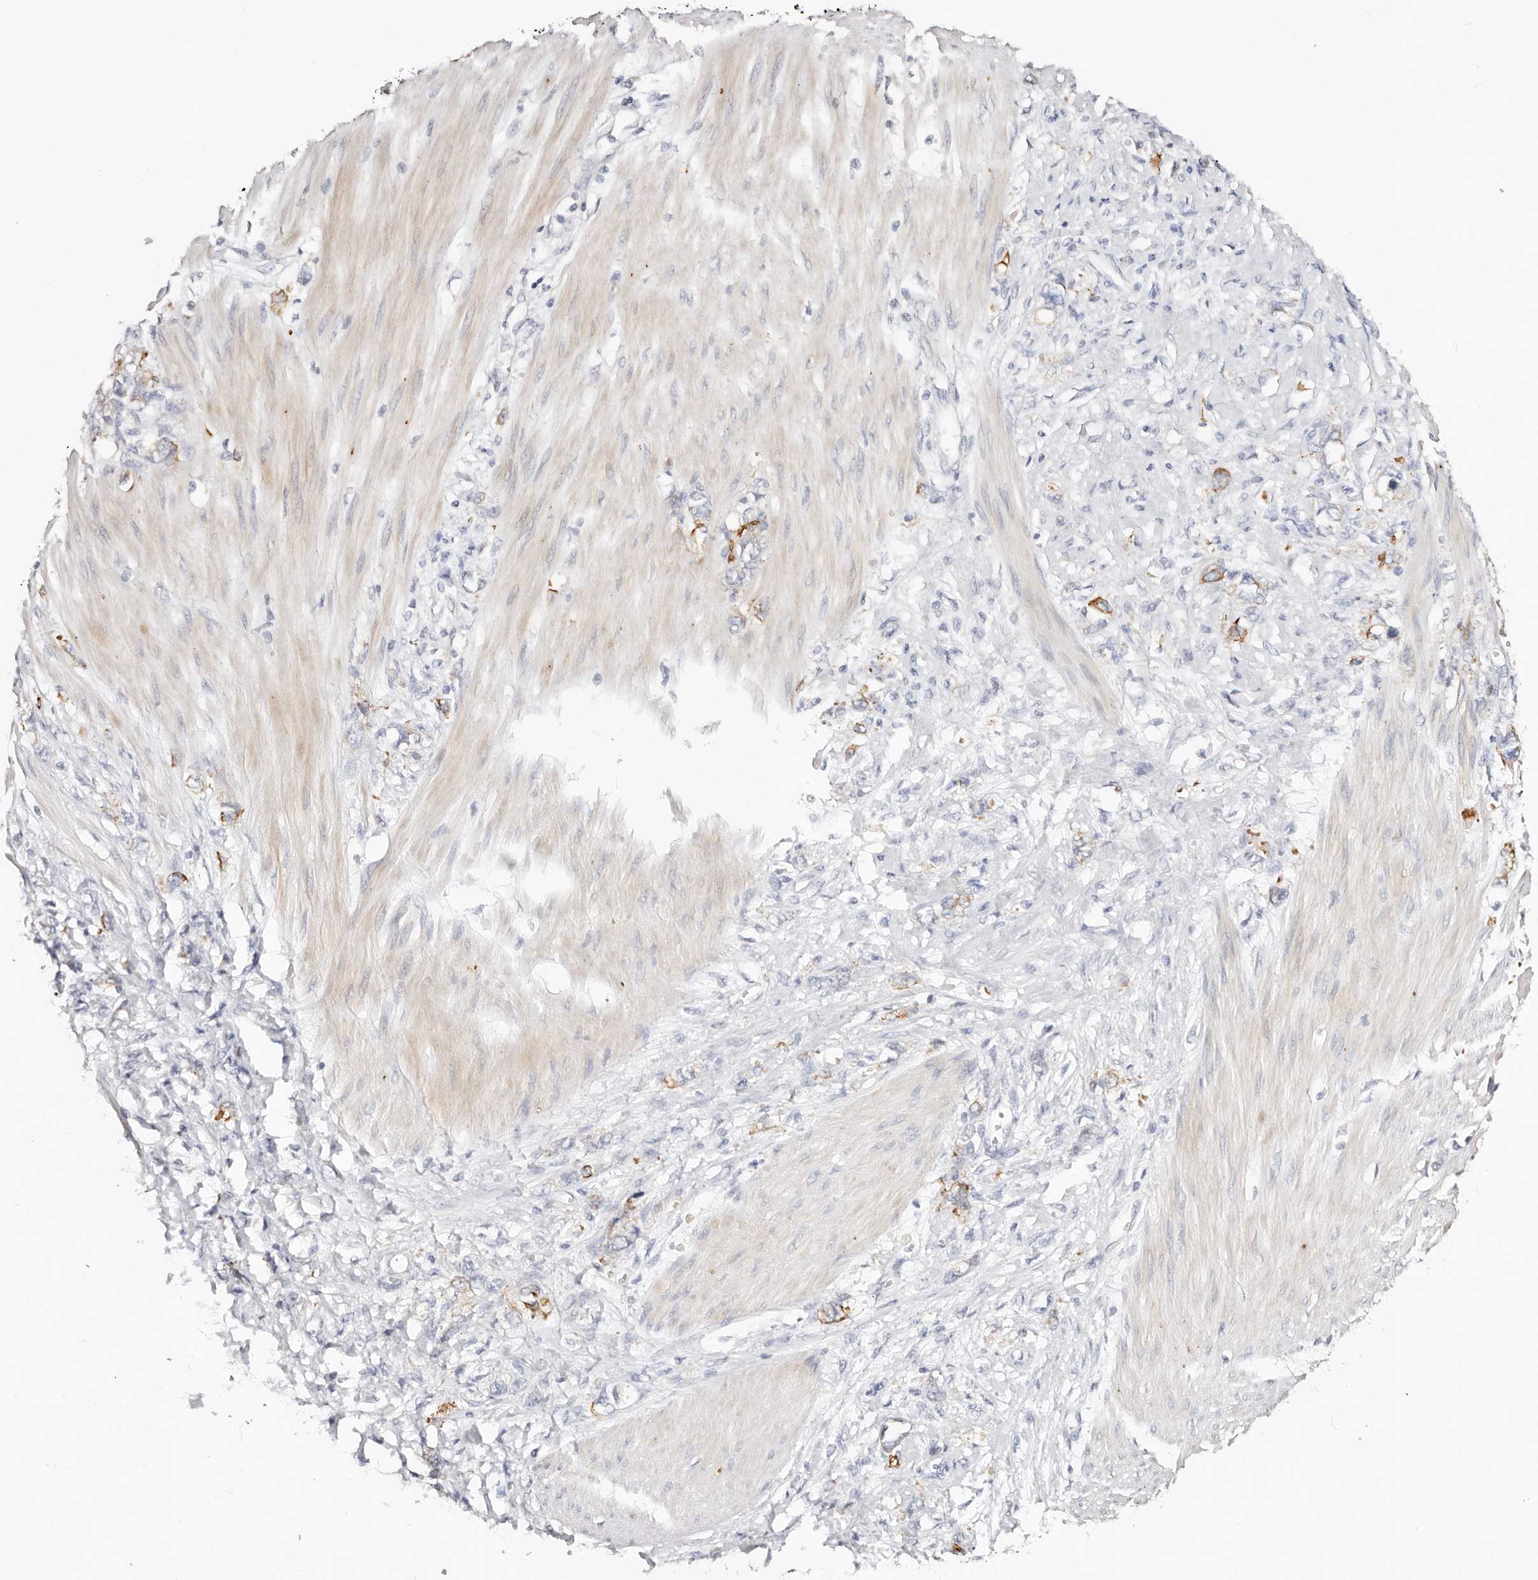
{"staining": {"intensity": "moderate", "quantity": "25%-75%", "location": "cytoplasmic/membranous"}, "tissue": "stomach cancer", "cell_type": "Tumor cells", "image_type": "cancer", "snomed": [{"axis": "morphology", "description": "Adenocarcinoma, NOS"}, {"axis": "topography", "description": "Stomach"}], "caption": "Moderate cytoplasmic/membranous staining is identified in approximately 25%-75% of tumor cells in stomach cancer (adenocarcinoma).", "gene": "VIPAS39", "patient": {"sex": "female", "age": 76}}